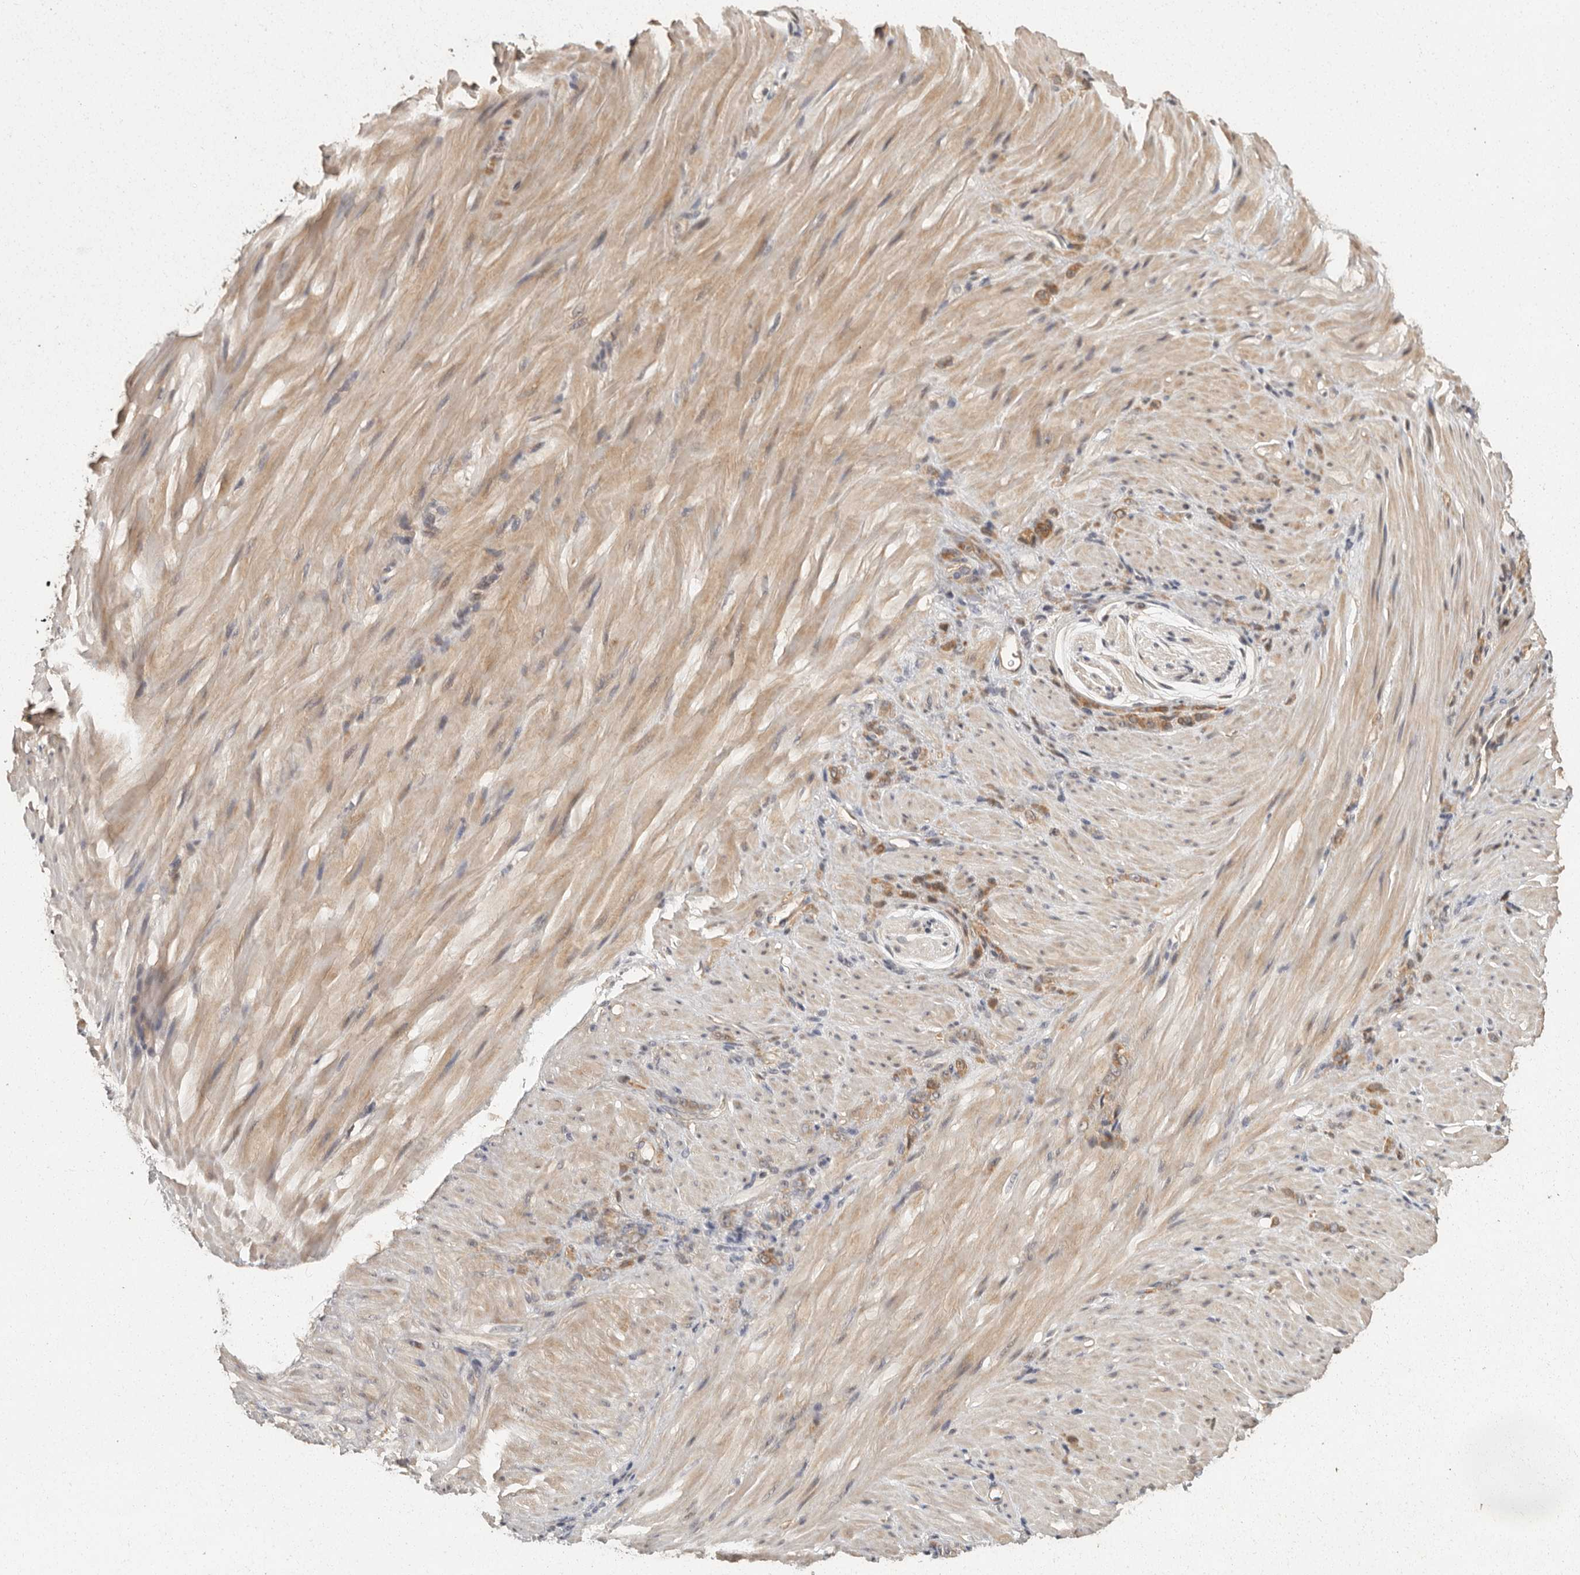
{"staining": {"intensity": "moderate", "quantity": ">75%", "location": "cytoplasmic/membranous"}, "tissue": "stomach cancer", "cell_type": "Tumor cells", "image_type": "cancer", "snomed": [{"axis": "morphology", "description": "Normal tissue, NOS"}, {"axis": "morphology", "description": "Adenocarcinoma, NOS"}, {"axis": "topography", "description": "Stomach"}], "caption": "An immunohistochemistry (IHC) photomicrograph of tumor tissue is shown. Protein staining in brown shows moderate cytoplasmic/membranous positivity in adenocarcinoma (stomach) within tumor cells.", "gene": "BAIAP2", "patient": {"sex": "male", "age": 82}}